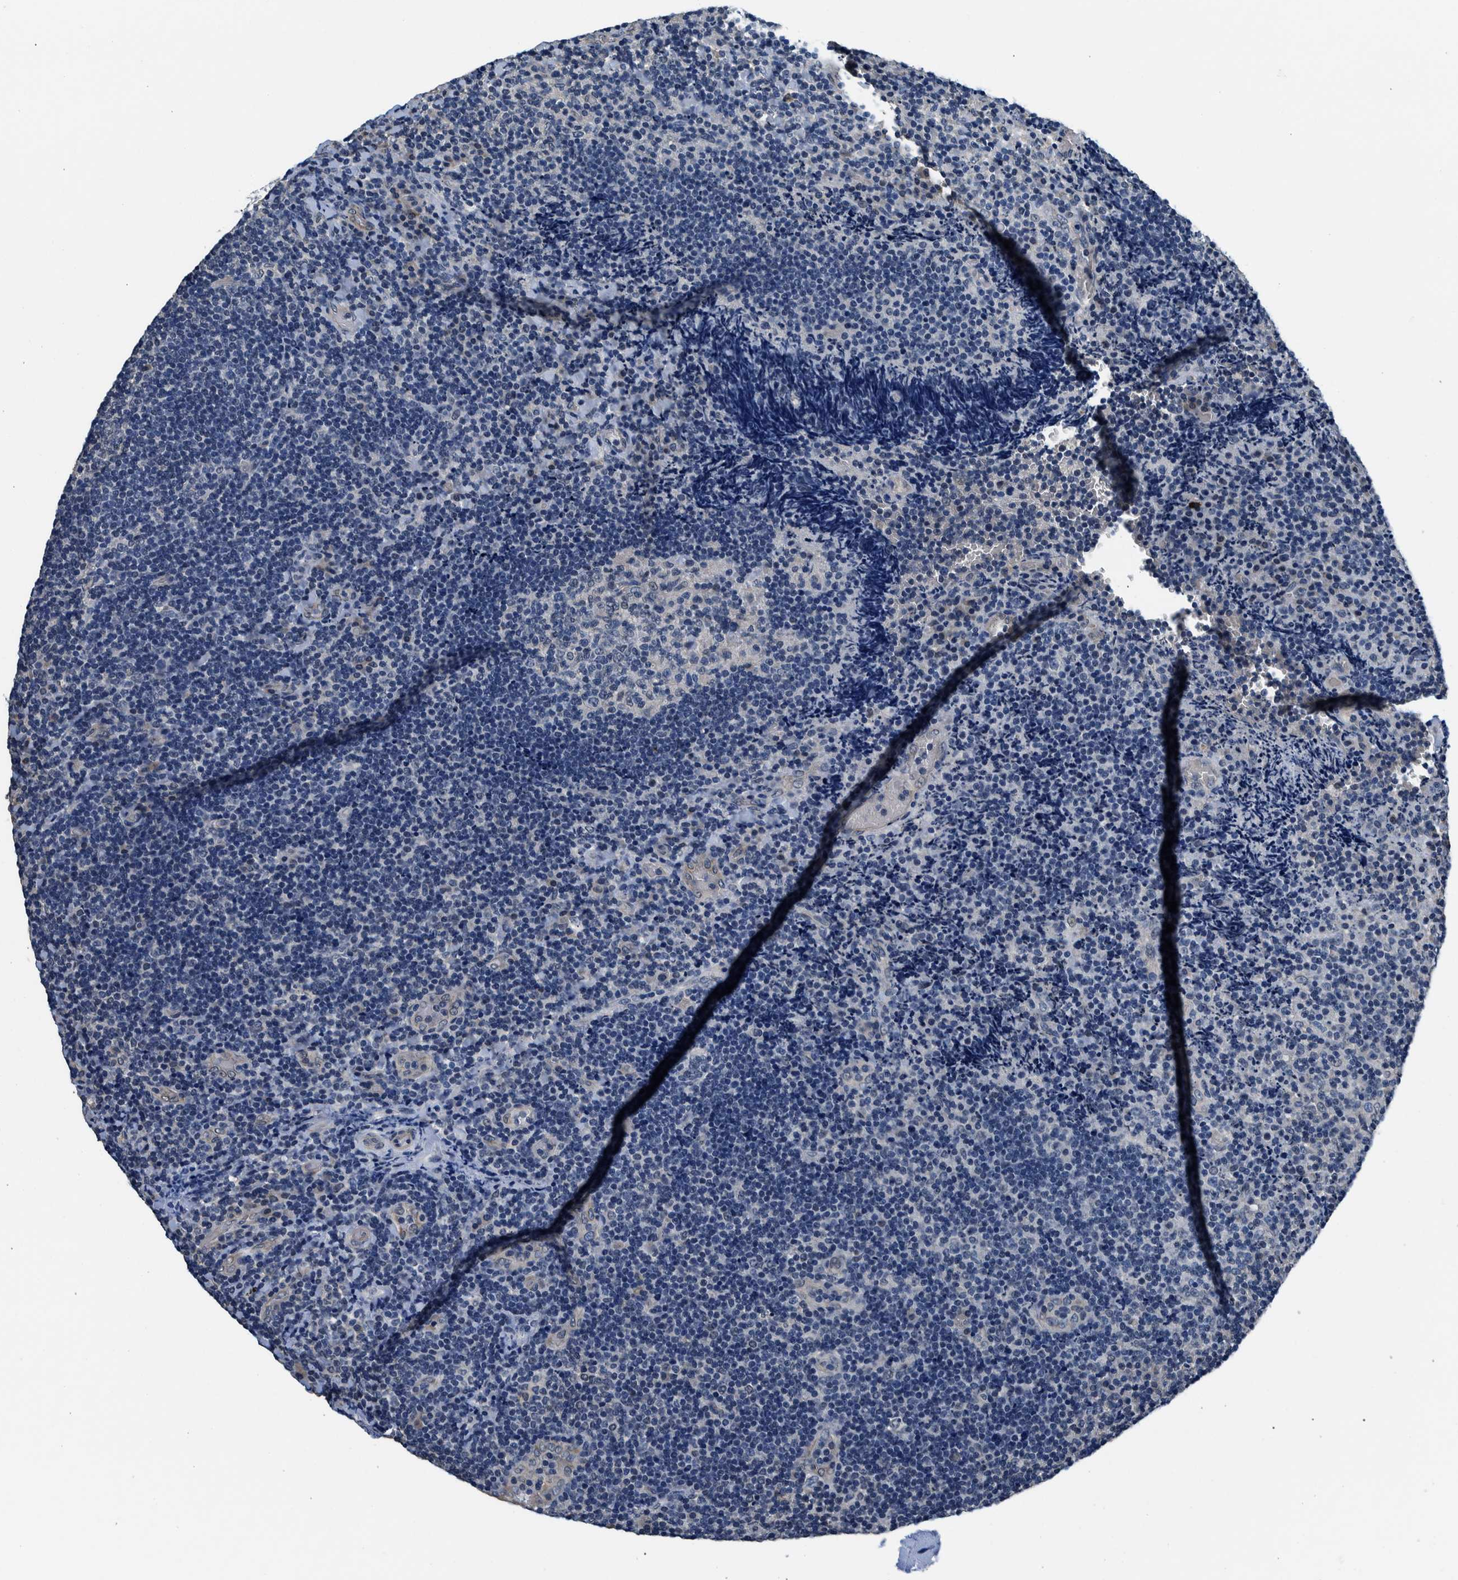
{"staining": {"intensity": "negative", "quantity": "none", "location": "none"}, "tissue": "lymphoma", "cell_type": "Tumor cells", "image_type": "cancer", "snomed": [{"axis": "morphology", "description": "Malignant lymphoma, non-Hodgkin's type, High grade"}, {"axis": "topography", "description": "Tonsil"}], "caption": "Image shows no significant protein staining in tumor cells of malignant lymphoma, non-Hodgkin's type (high-grade).", "gene": "NIBAN2", "patient": {"sex": "female", "age": 36}}